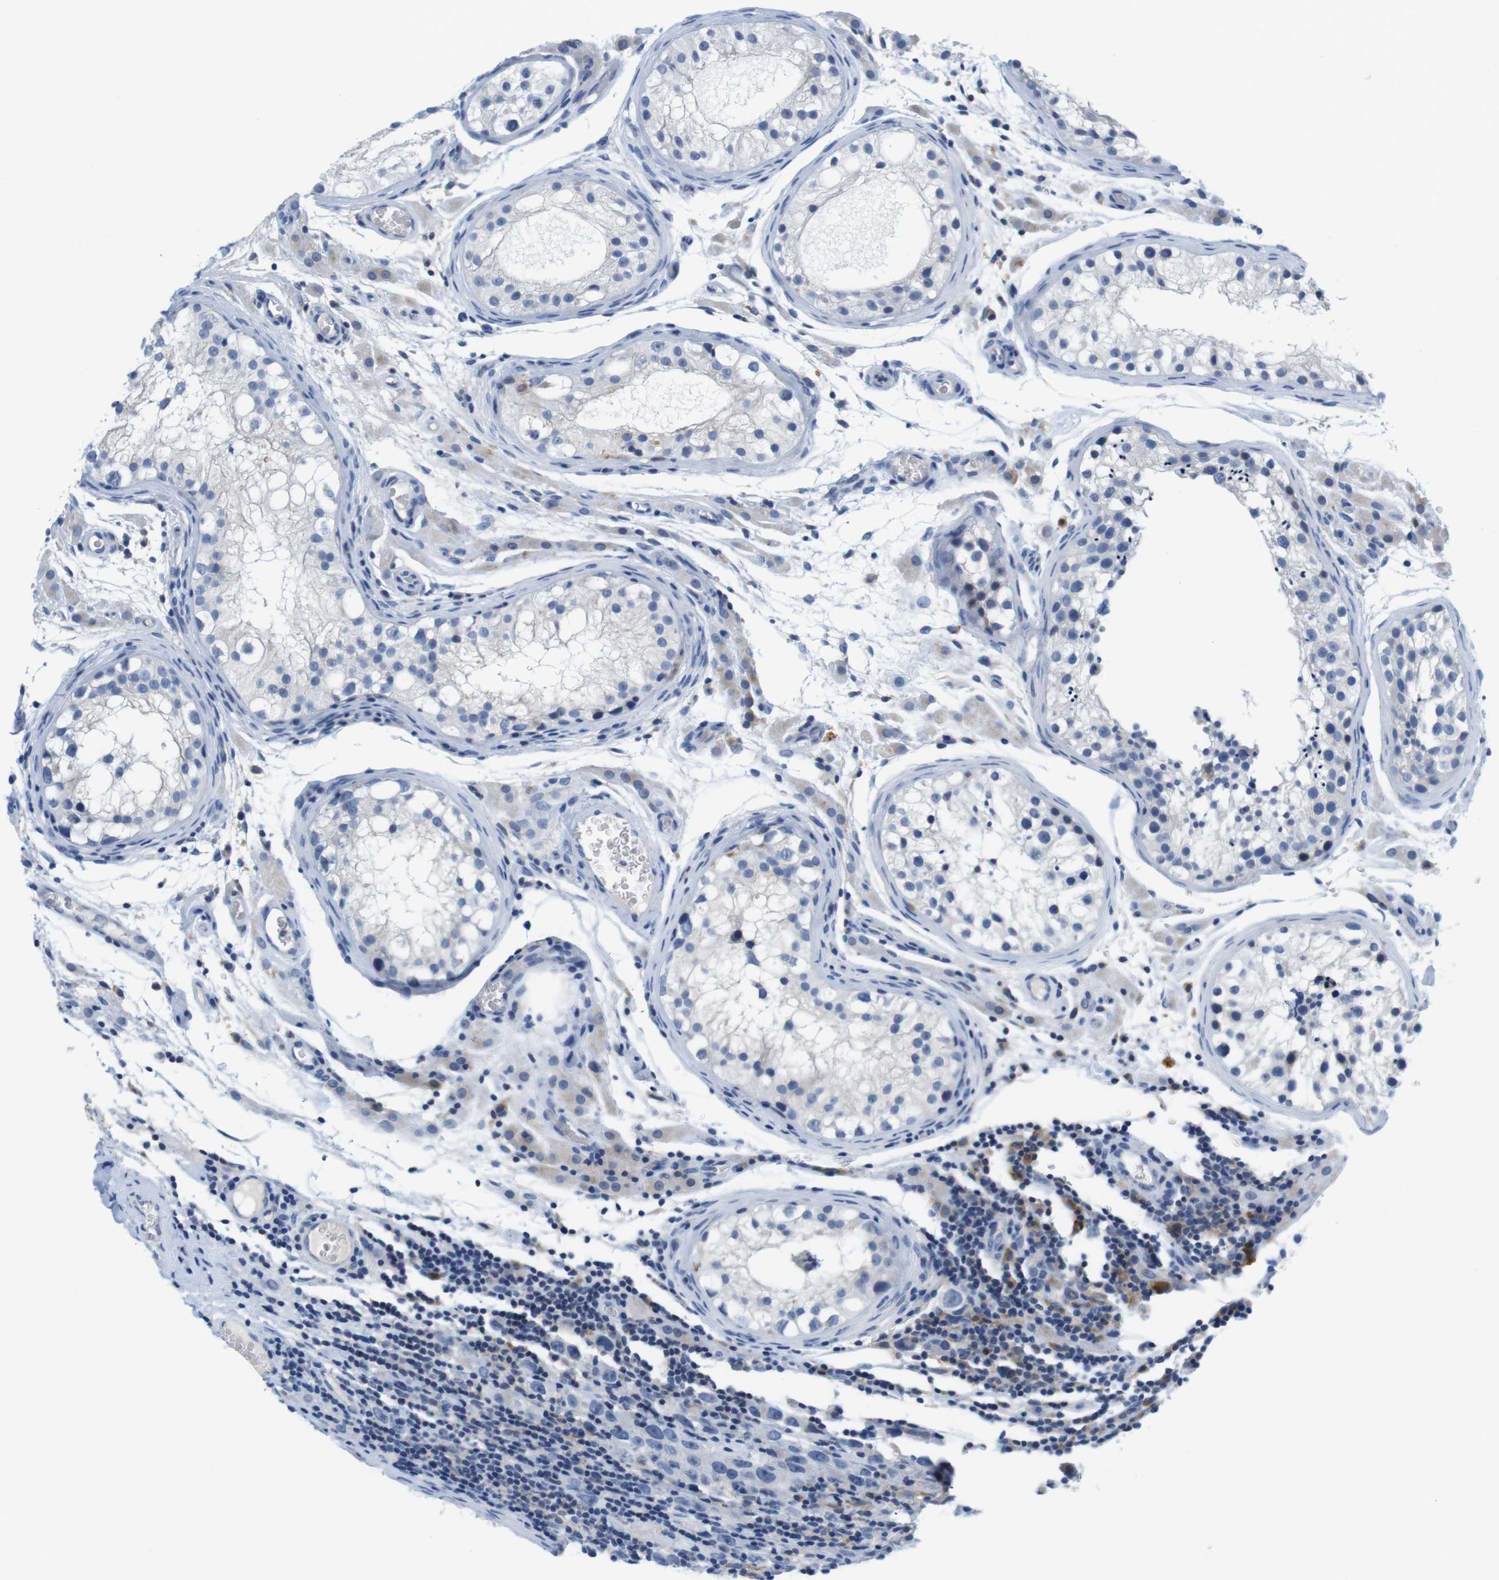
{"staining": {"intensity": "negative", "quantity": "none", "location": "none"}, "tissue": "testis cancer", "cell_type": "Tumor cells", "image_type": "cancer", "snomed": [{"axis": "morphology", "description": "Carcinoma, Embryonal, NOS"}, {"axis": "topography", "description": "Testis"}], "caption": "Tumor cells show no significant protein staining in testis cancer (embryonal carcinoma). (DAB IHC visualized using brightfield microscopy, high magnification).", "gene": "CNGA2", "patient": {"sex": "male", "age": 21}}